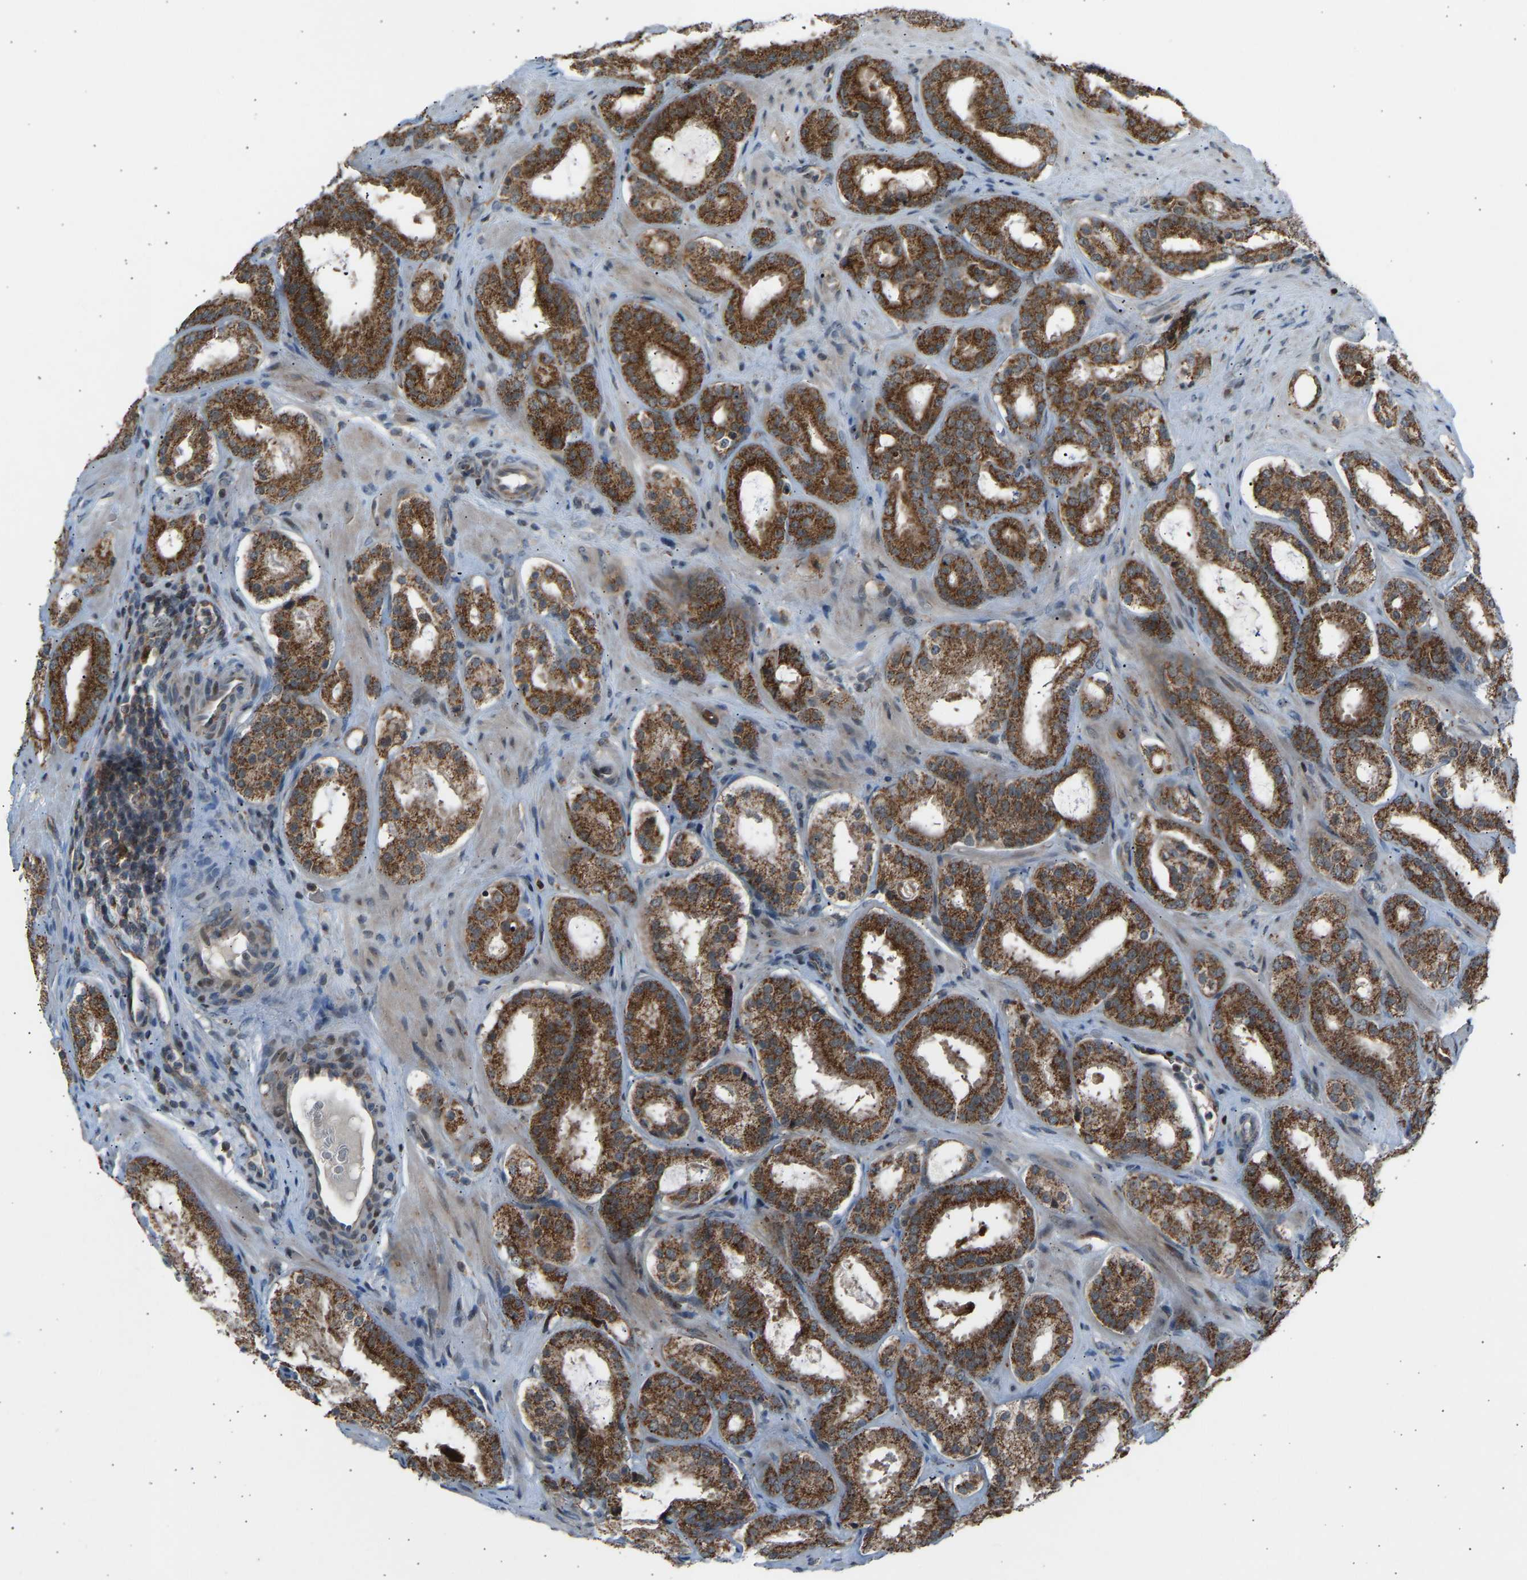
{"staining": {"intensity": "strong", "quantity": ">75%", "location": "cytoplasmic/membranous"}, "tissue": "prostate cancer", "cell_type": "Tumor cells", "image_type": "cancer", "snomed": [{"axis": "morphology", "description": "Adenocarcinoma, Low grade"}, {"axis": "topography", "description": "Prostate"}], "caption": "Immunohistochemistry of human adenocarcinoma (low-grade) (prostate) shows high levels of strong cytoplasmic/membranous staining in about >75% of tumor cells.", "gene": "SLIRP", "patient": {"sex": "male", "age": 69}}